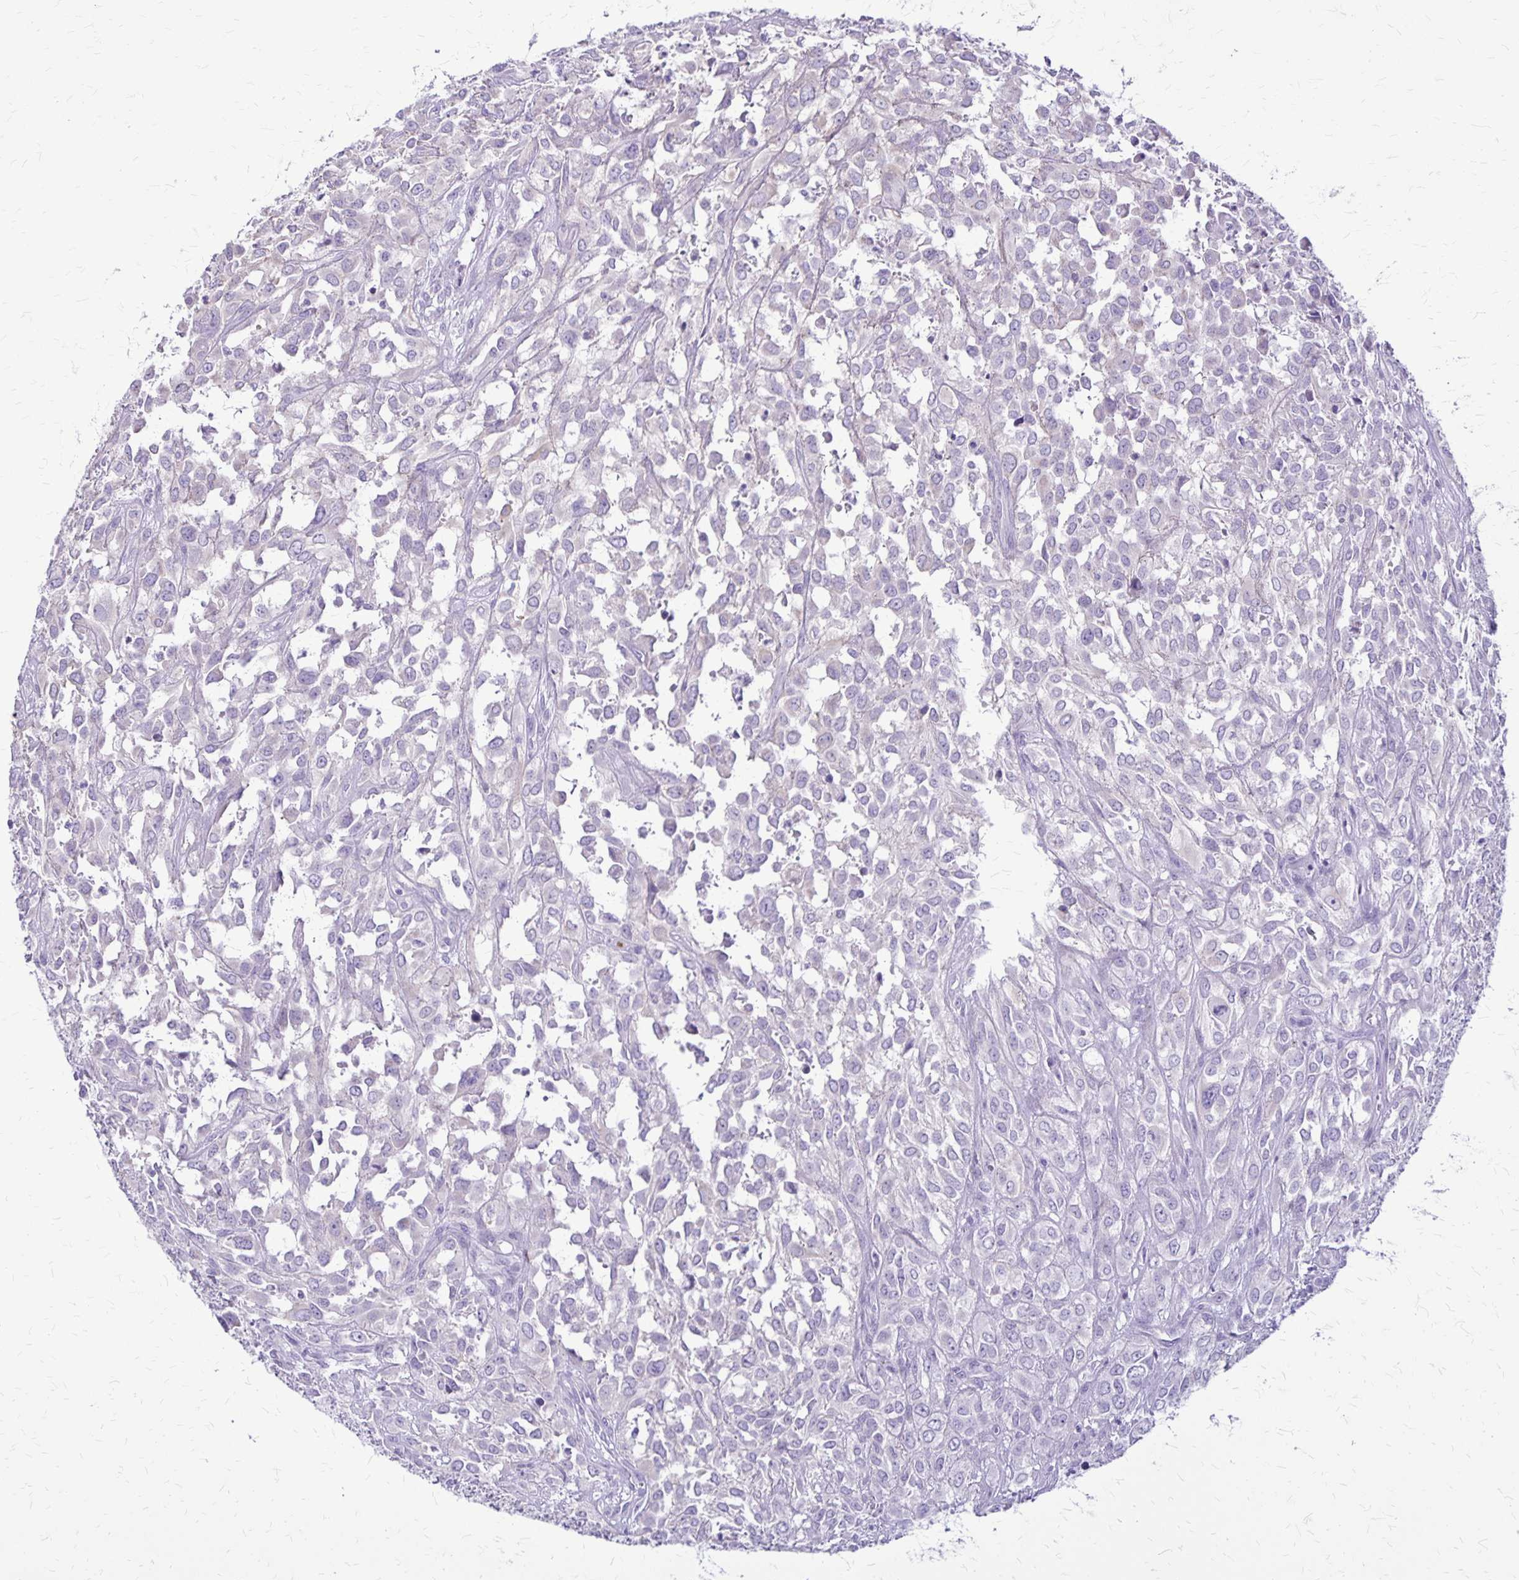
{"staining": {"intensity": "negative", "quantity": "none", "location": "none"}, "tissue": "urothelial cancer", "cell_type": "Tumor cells", "image_type": "cancer", "snomed": [{"axis": "morphology", "description": "Urothelial carcinoma, High grade"}, {"axis": "topography", "description": "Urinary bladder"}], "caption": "This is an immunohistochemistry (IHC) image of human urothelial carcinoma (high-grade). There is no positivity in tumor cells.", "gene": "GP9", "patient": {"sex": "male", "age": 67}}